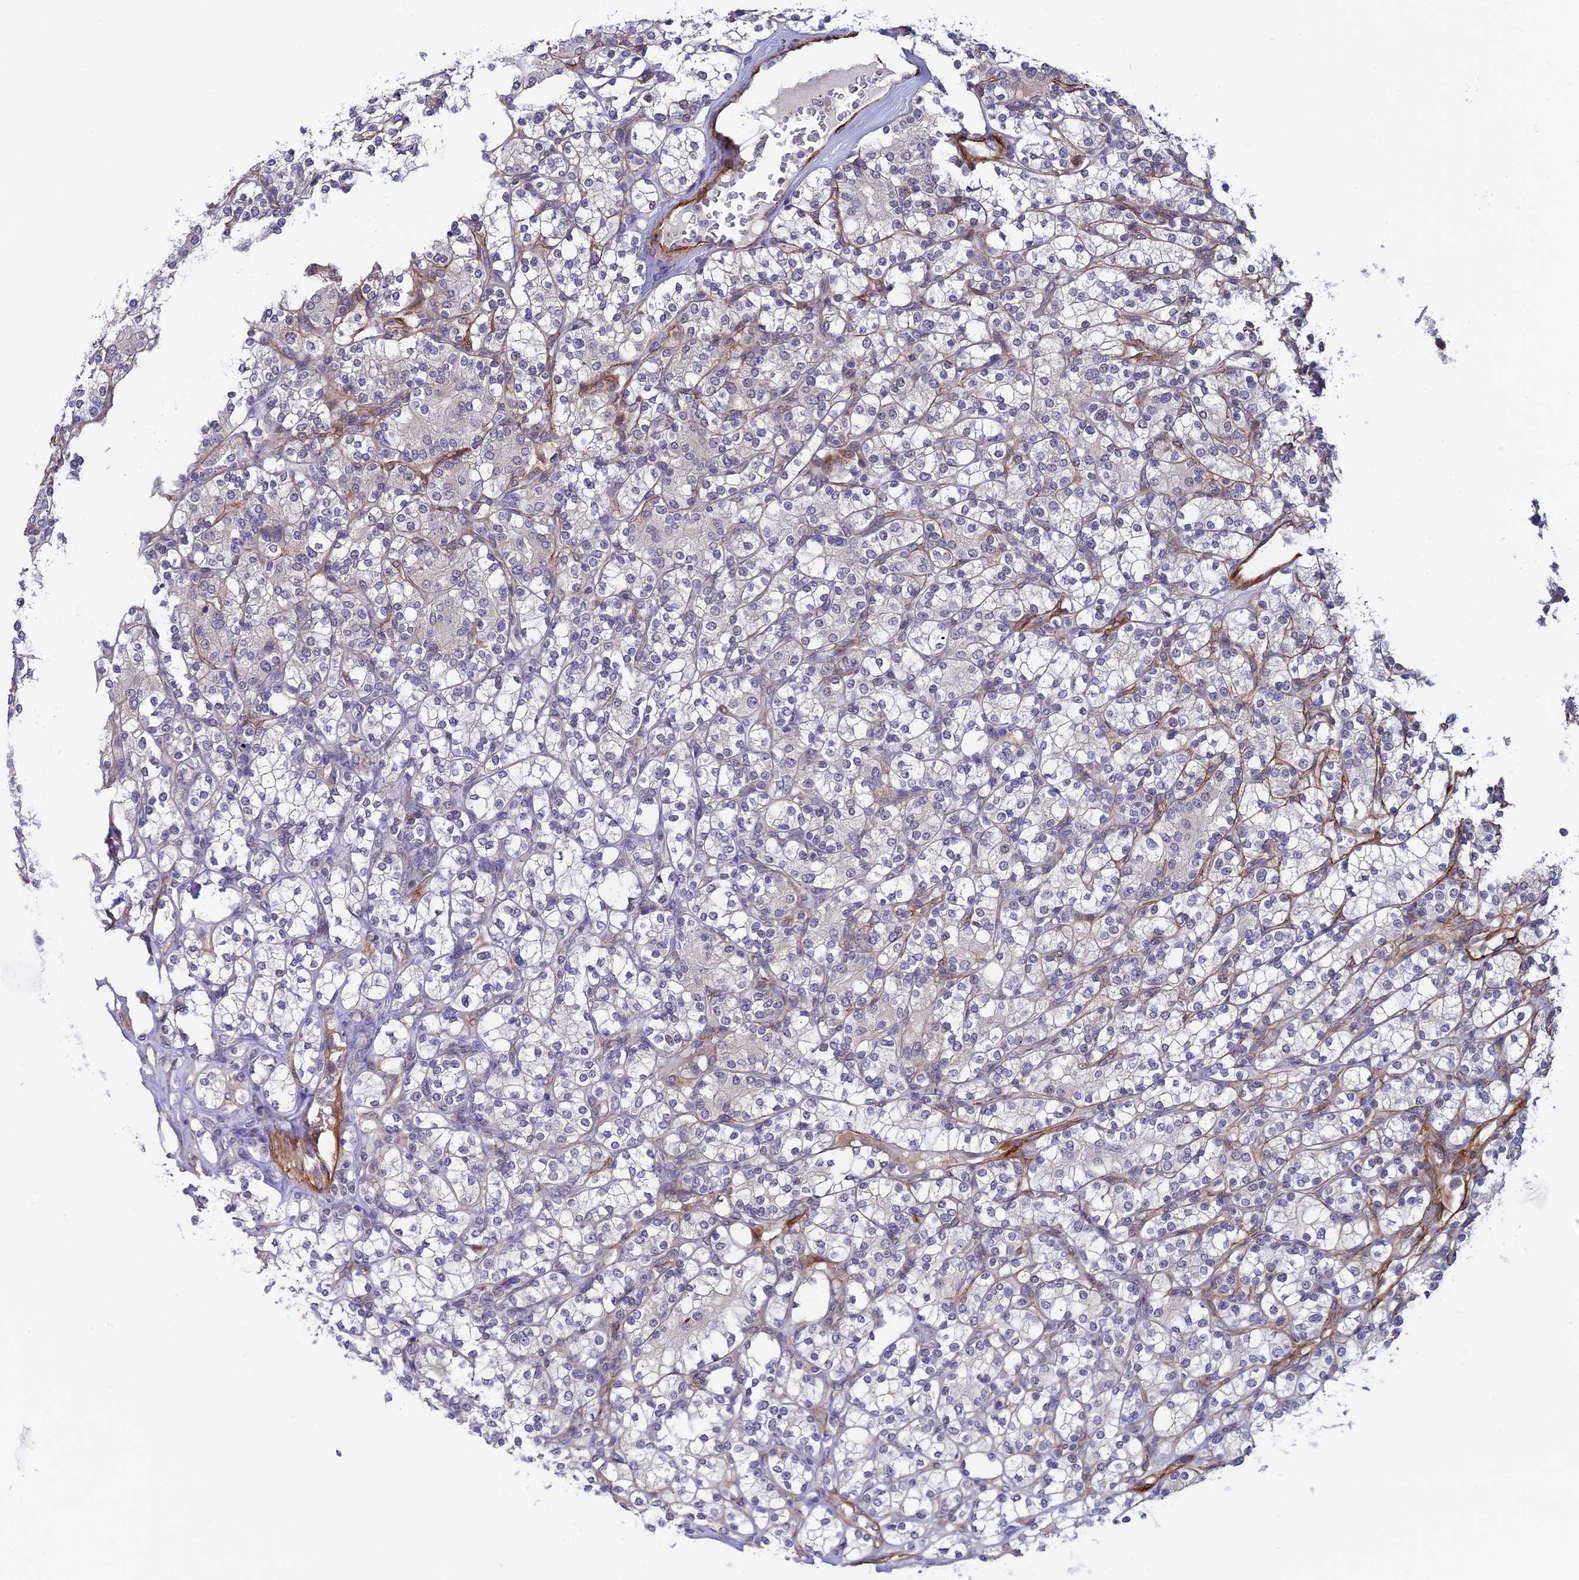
{"staining": {"intensity": "negative", "quantity": "none", "location": "none"}, "tissue": "renal cancer", "cell_type": "Tumor cells", "image_type": "cancer", "snomed": [{"axis": "morphology", "description": "Adenocarcinoma, NOS"}, {"axis": "topography", "description": "Kidney"}], "caption": "This is a histopathology image of immunohistochemistry staining of adenocarcinoma (renal), which shows no positivity in tumor cells.", "gene": "SYT15", "patient": {"sex": "male", "age": 77}}